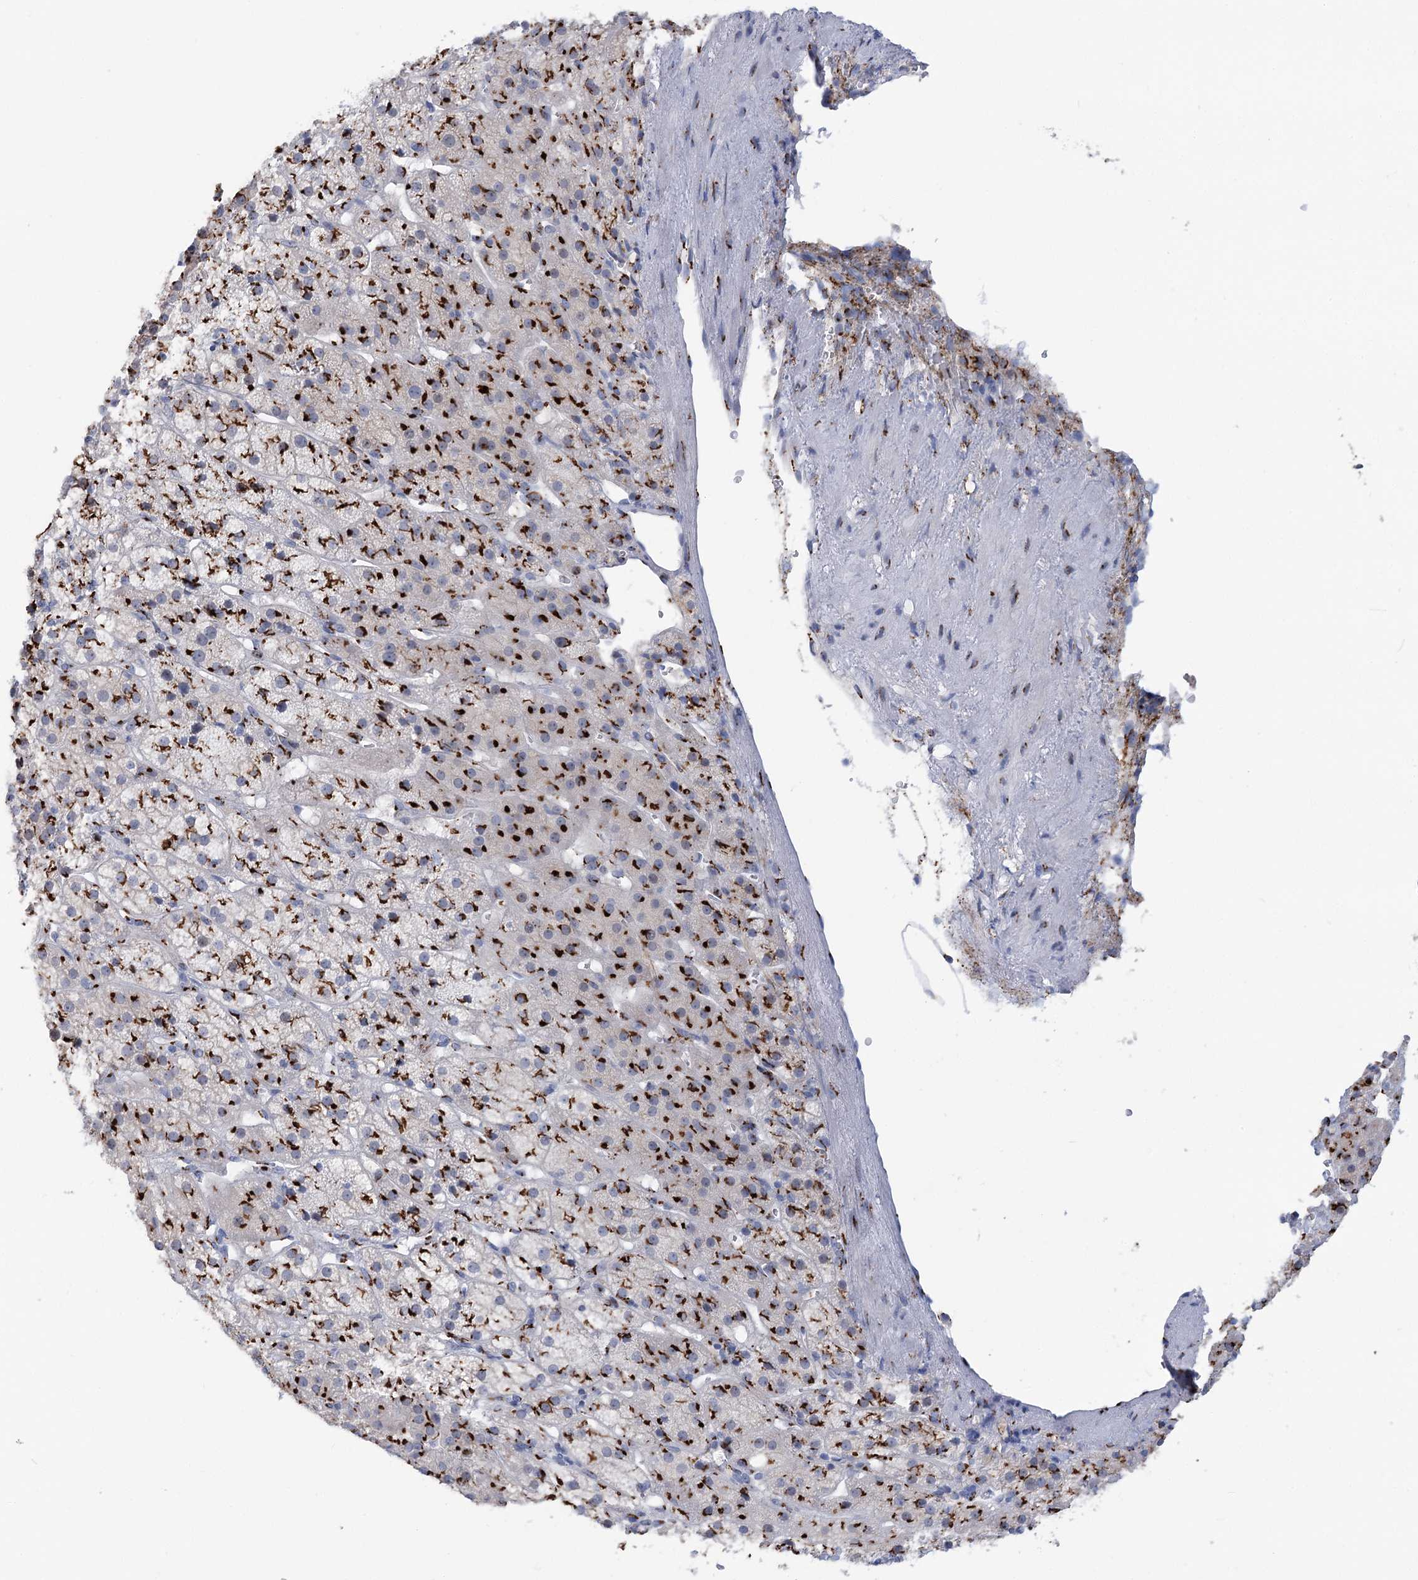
{"staining": {"intensity": "strong", "quantity": "25%-75%", "location": "cytoplasmic/membranous"}, "tissue": "adrenal gland", "cell_type": "Glandular cells", "image_type": "normal", "snomed": [{"axis": "morphology", "description": "Normal tissue, NOS"}, {"axis": "topography", "description": "Adrenal gland"}], "caption": "Brown immunohistochemical staining in benign adrenal gland exhibits strong cytoplasmic/membranous positivity in approximately 25%-75% of glandular cells.", "gene": "TMEM165", "patient": {"sex": "female", "age": 57}}